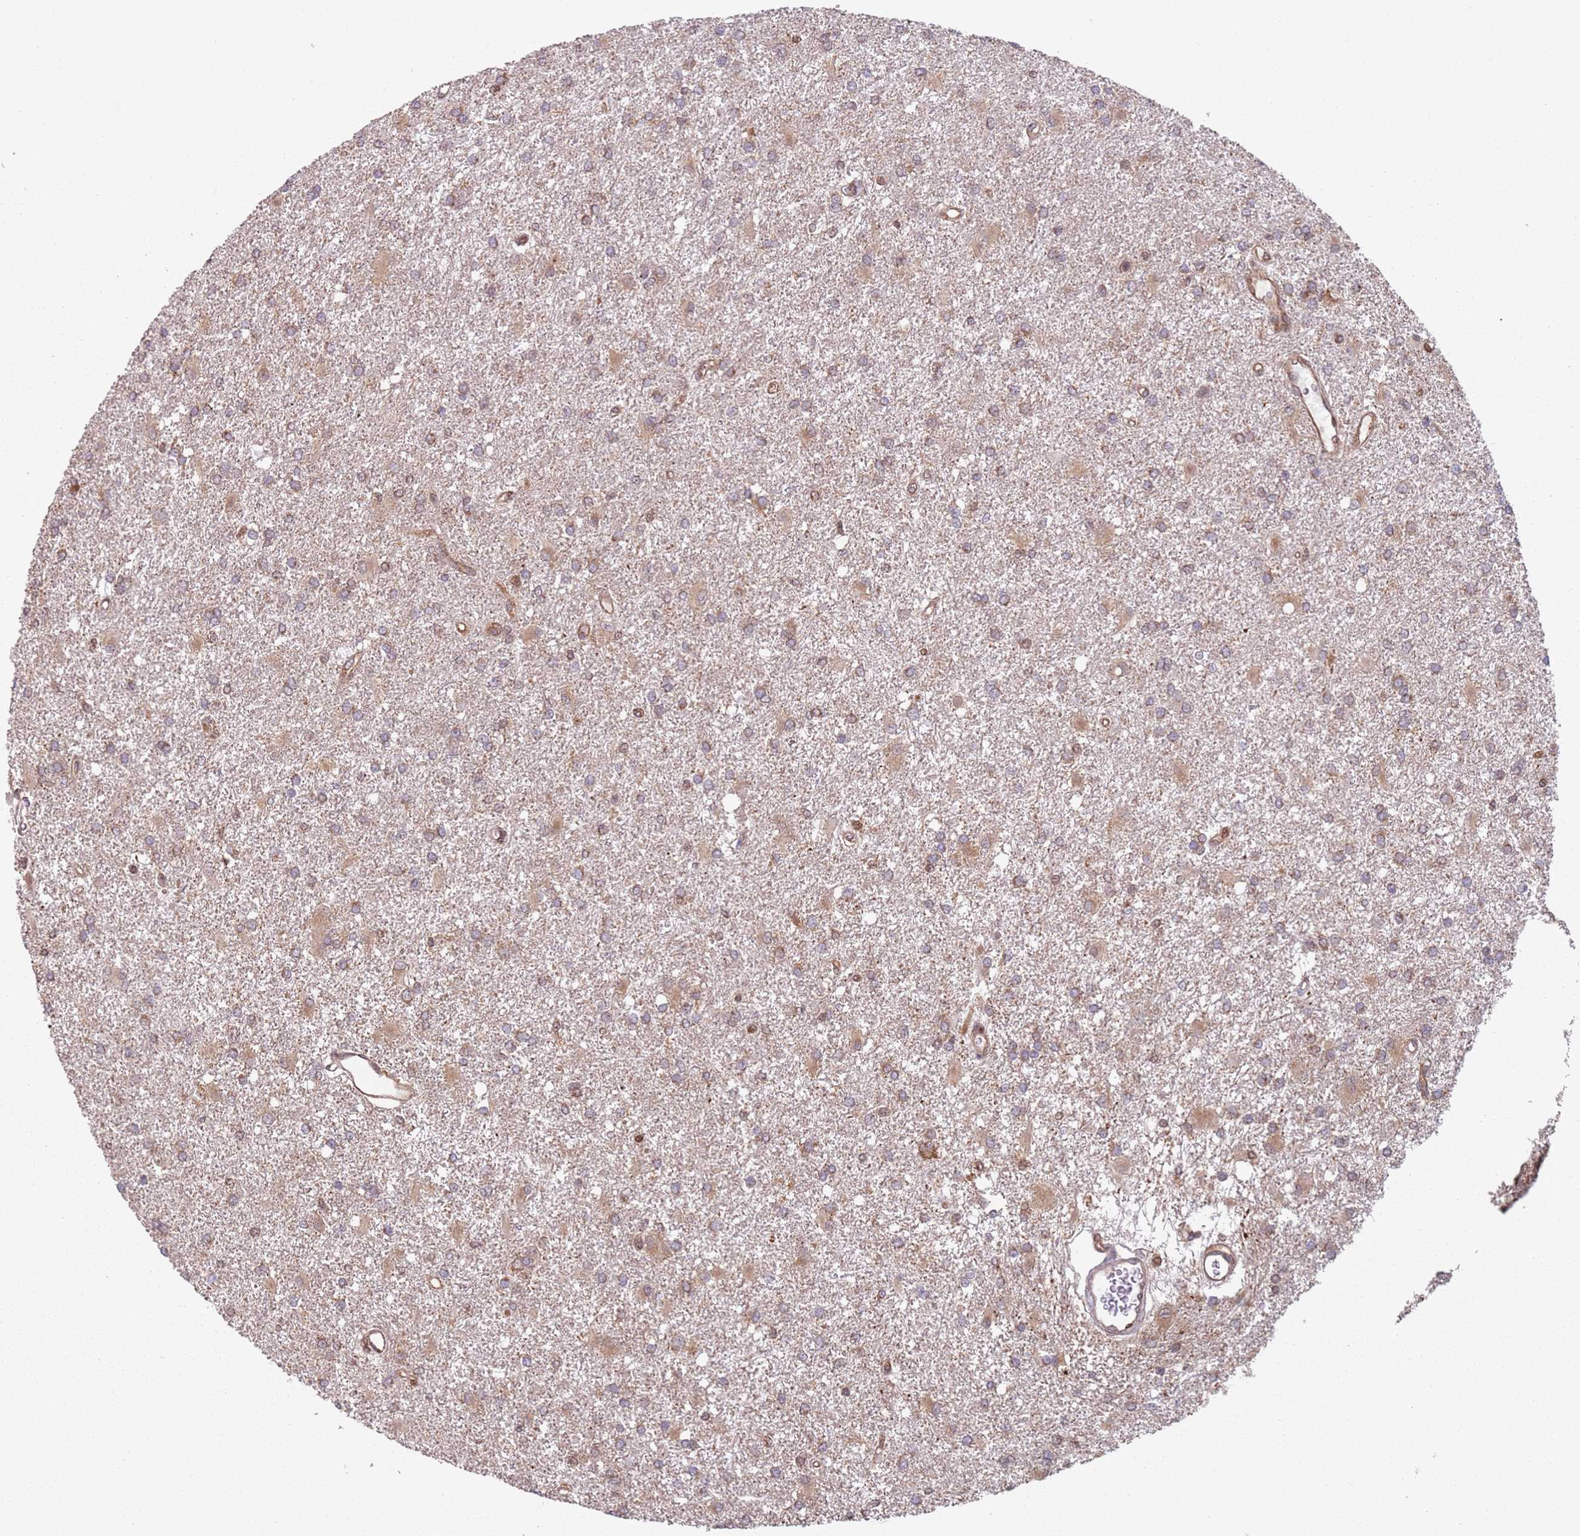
{"staining": {"intensity": "moderate", "quantity": "25%-75%", "location": "cytoplasmic/membranous"}, "tissue": "glioma", "cell_type": "Tumor cells", "image_type": "cancer", "snomed": [{"axis": "morphology", "description": "Glioma, malignant, High grade"}, {"axis": "topography", "description": "Brain"}], "caption": "Immunohistochemical staining of glioma exhibits moderate cytoplasmic/membranous protein positivity in about 25%-75% of tumor cells.", "gene": "HNRNPLL", "patient": {"sex": "female", "age": 50}}